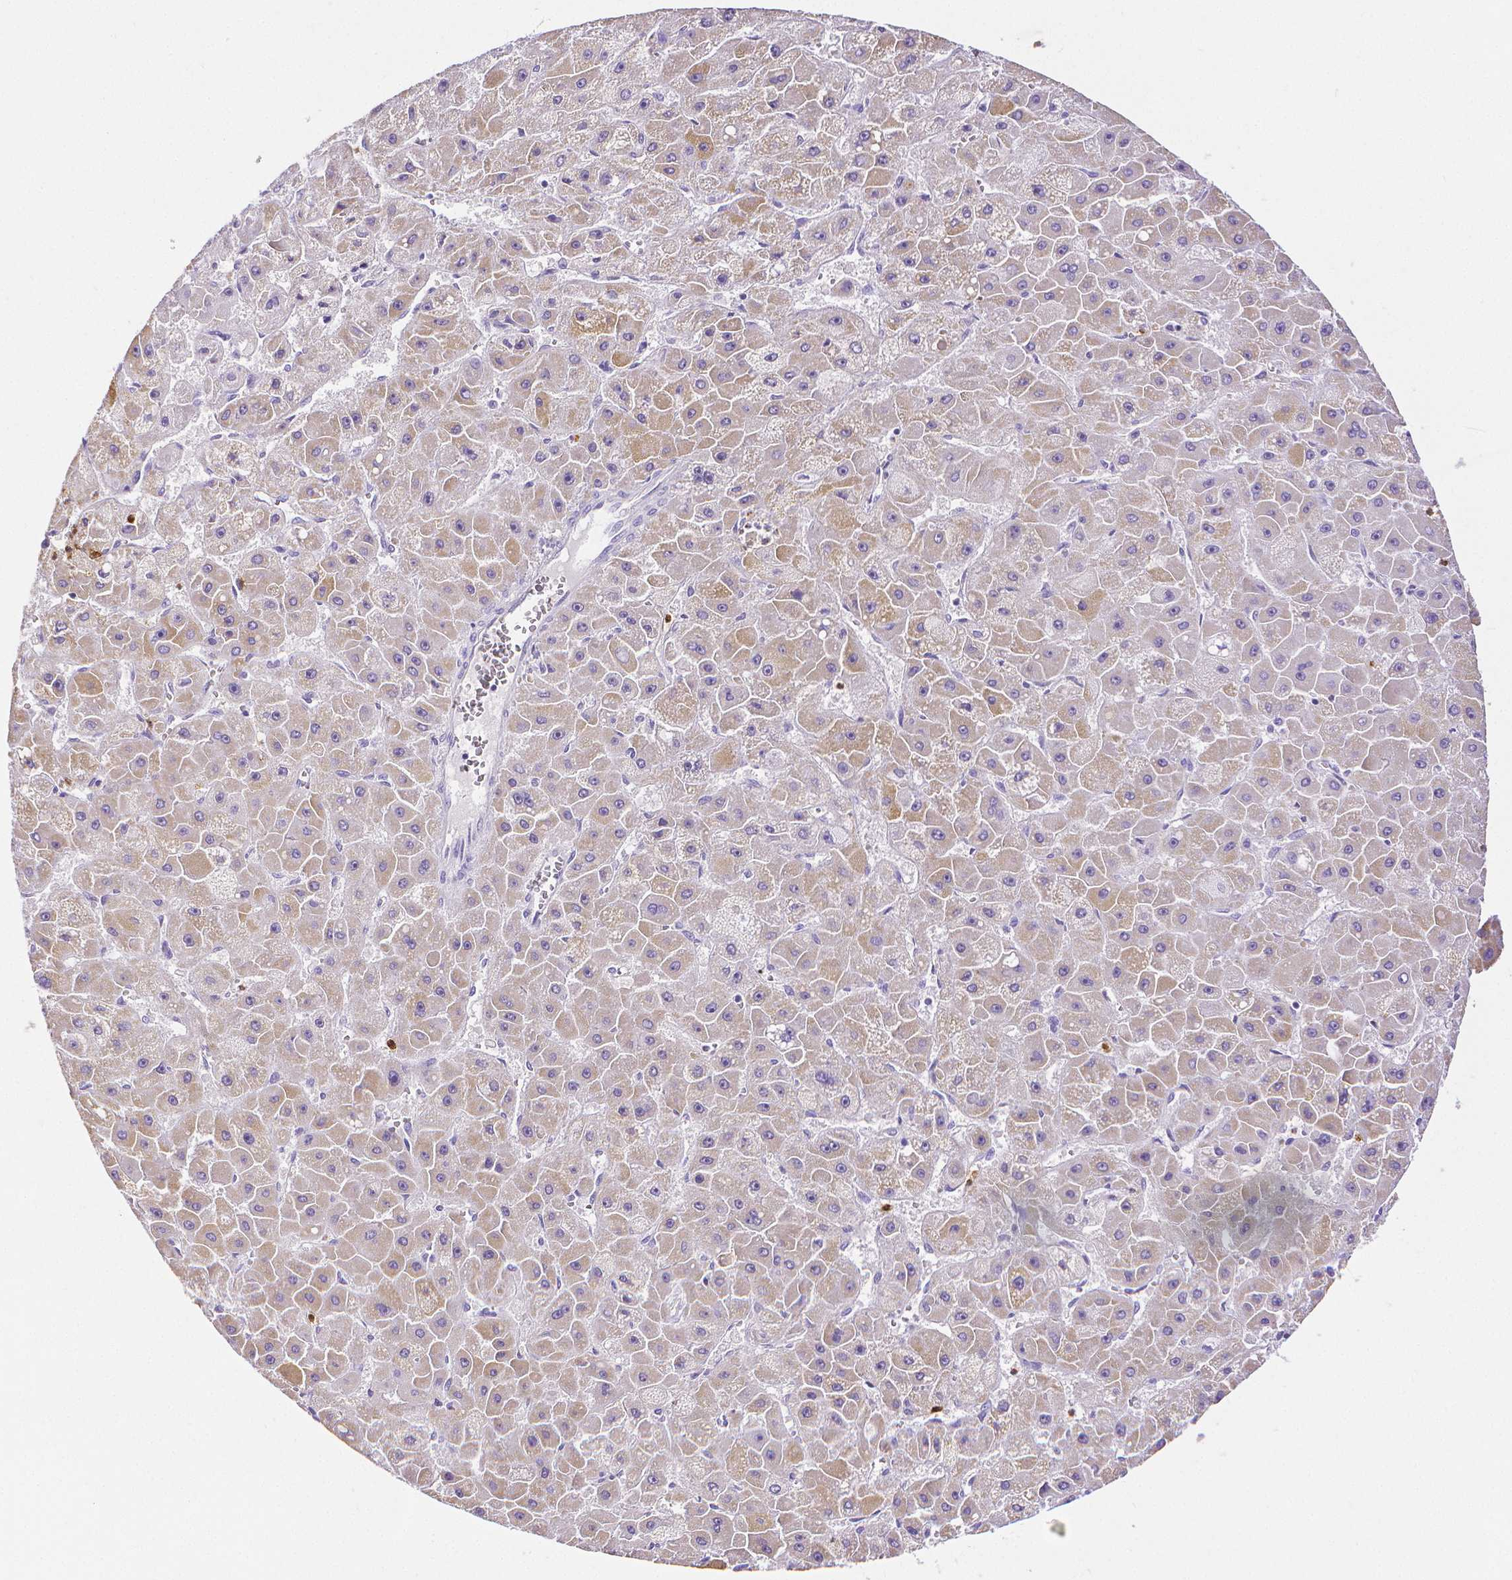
{"staining": {"intensity": "weak", "quantity": "25%-75%", "location": "cytoplasmic/membranous"}, "tissue": "liver cancer", "cell_type": "Tumor cells", "image_type": "cancer", "snomed": [{"axis": "morphology", "description": "Carcinoma, Hepatocellular, NOS"}, {"axis": "topography", "description": "Liver"}], "caption": "Liver cancer was stained to show a protein in brown. There is low levels of weak cytoplasmic/membranous staining in approximately 25%-75% of tumor cells.", "gene": "MMP9", "patient": {"sex": "female", "age": 25}}